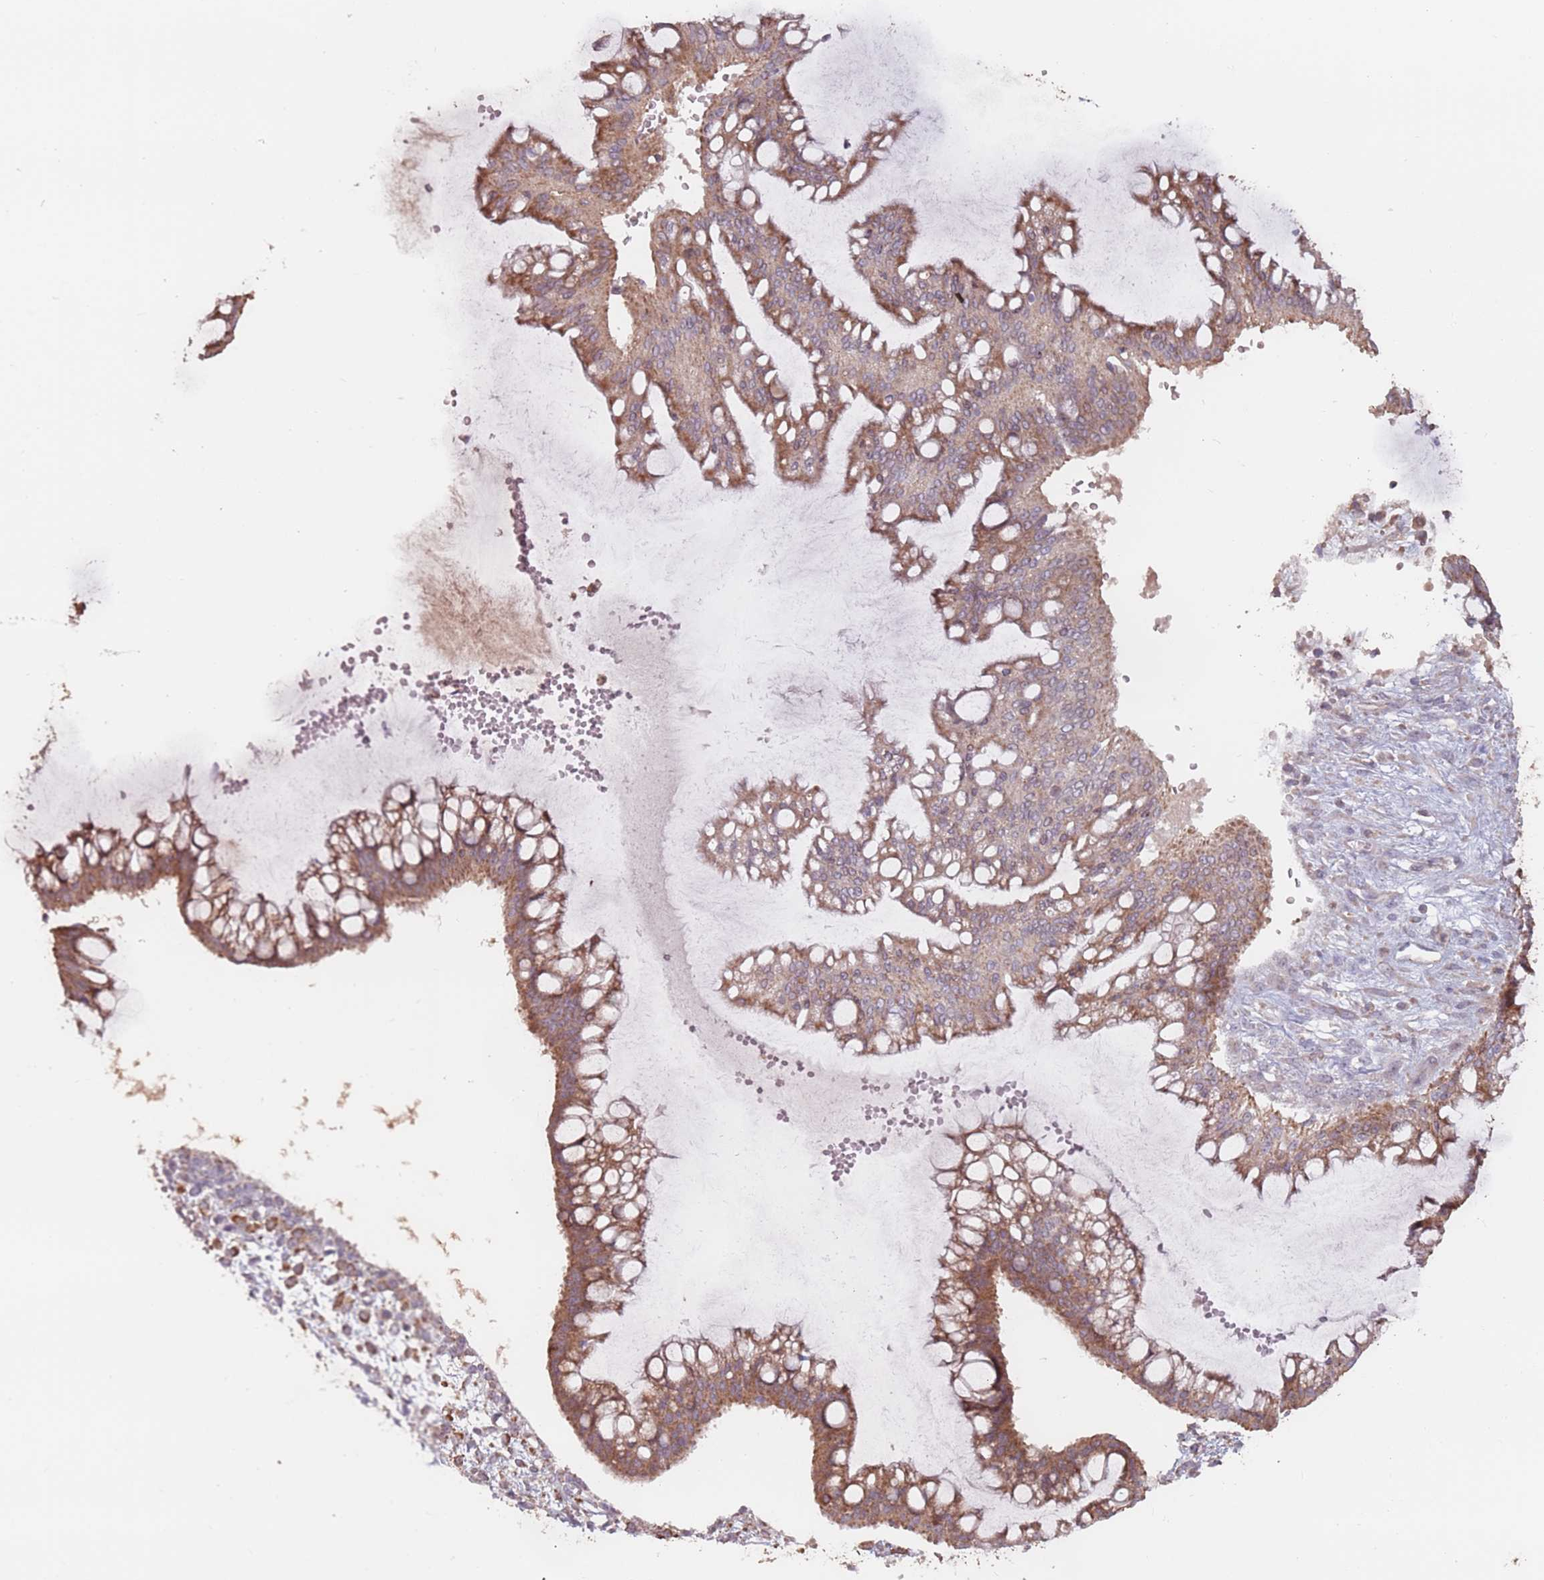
{"staining": {"intensity": "moderate", "quantity": ">75%", "location": "cytoplasmic/membranous"}, "tissue": "ovarian cancer", "cell_type": "Tumor cells", "image_type": "cancer", "snomed": [{"axis": "morphology", "description": "Cystadenocarcinoma, mucinous, NOS"}, {"axis": "topography", "description": "Ovary"}], "caption": "An IHC image of neoplastic tissue is shown. Protein staining in brown highlights moderate cytoplasmic/membranous positivity in mucinous cystadenocarcinoma (ovarian) within tumor cells.", "gene": "VPS52", "patient": {"sex": "female", "age": 73}}